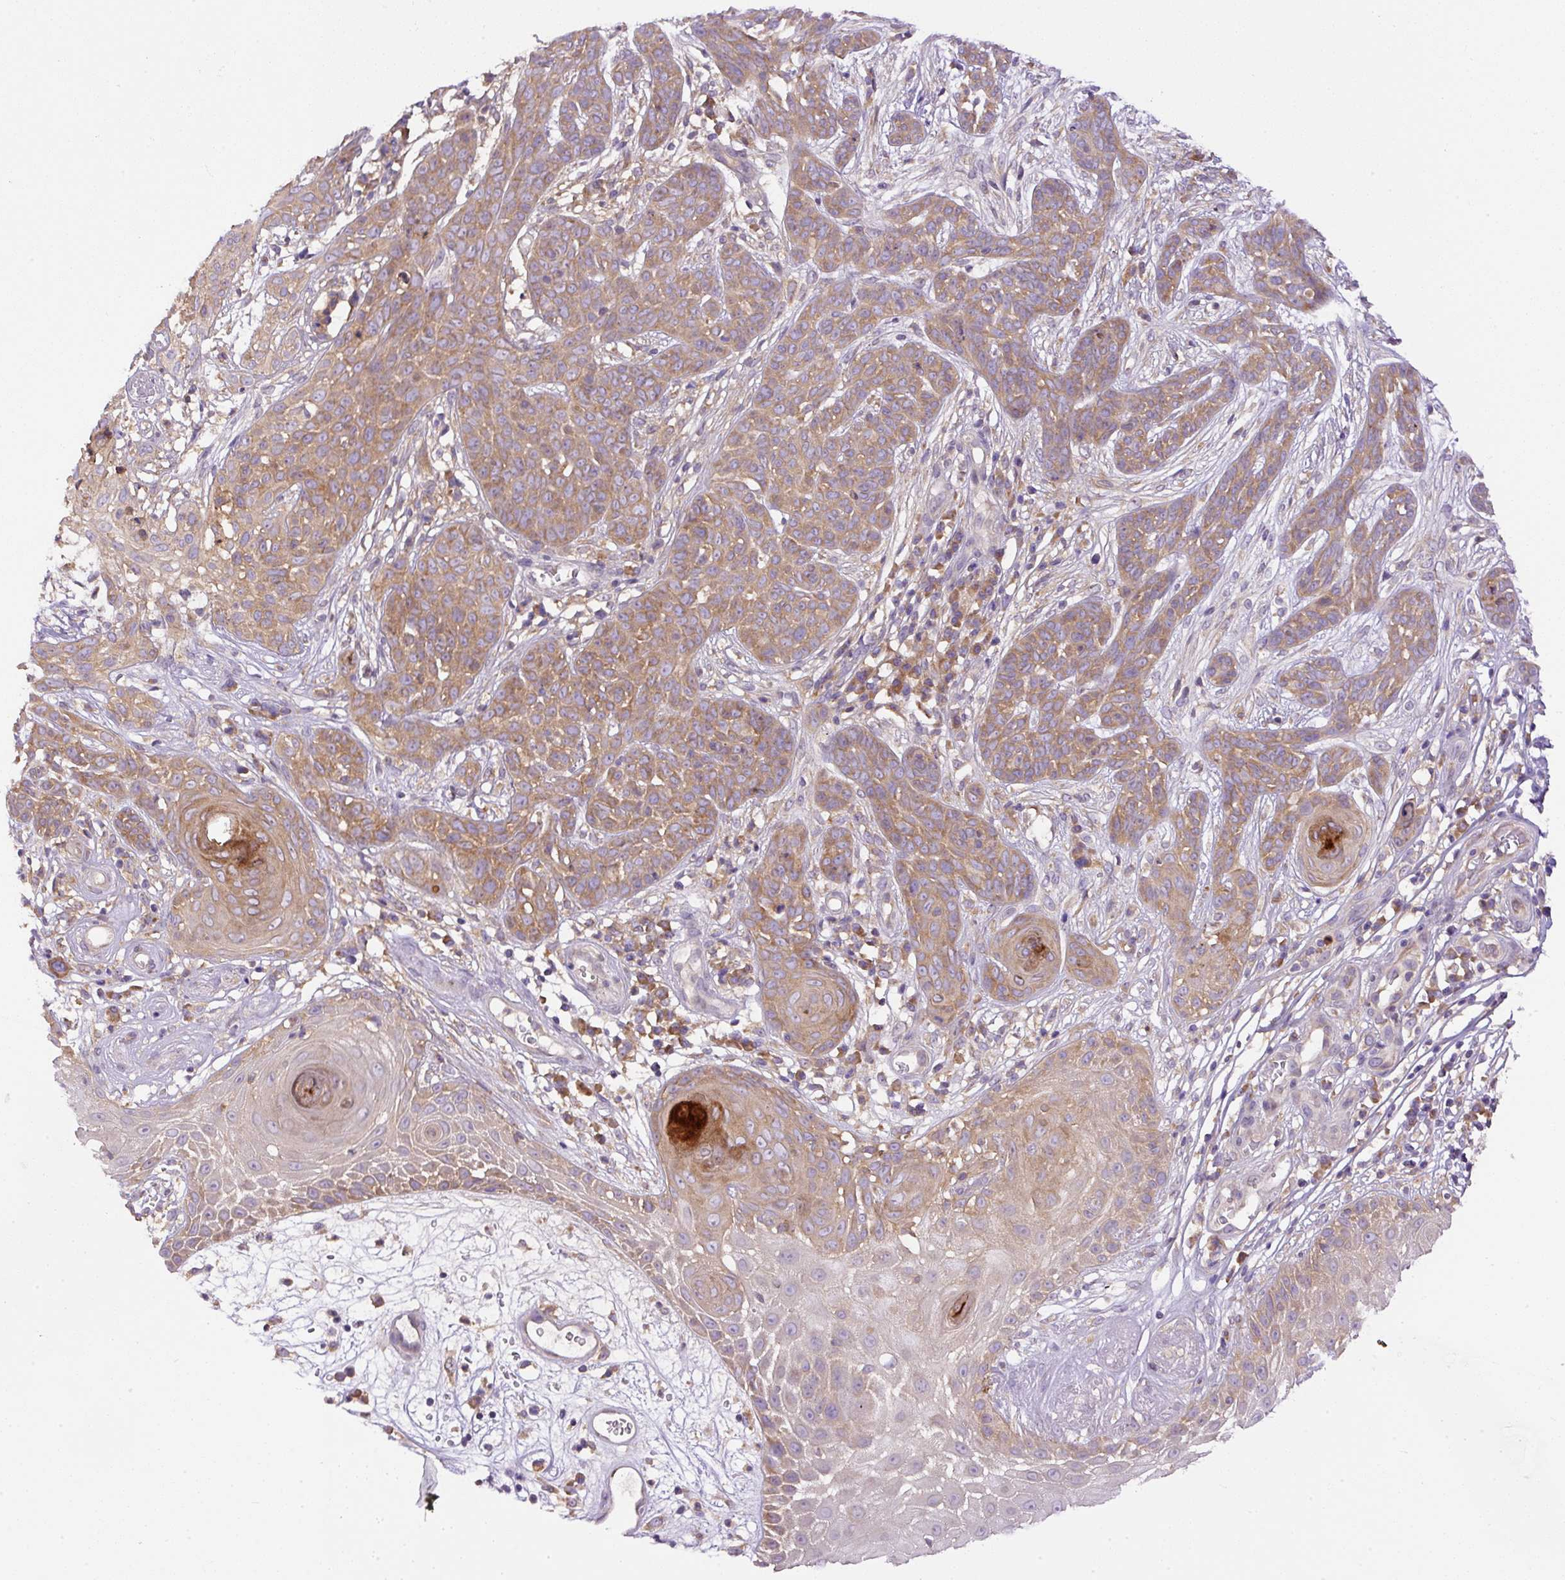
{"staining": {"intensity": "moderate", "quantity": ">75%", "location": "cytoplasmic/membranous"}, "tissue": "skin cancer", "cell_type": "Tumor cells", "image_type": "cancer", "snomed": [{"axis": "morphology", "description": "Basal cell carcinoma"}, {"axis": "topography", "description": "Skin"}, {"axis": "topography", "description": "Skin, foot"}], "caption": "Immunohistochemical staining of human skin cancer (basal cell carcinoma) reveals medium levels of moderate cytoplasmic/membranous expression in about >75% of tumor cells.", "gene": "DAPK1", "patient": {"sex": "female", "age": 86}}